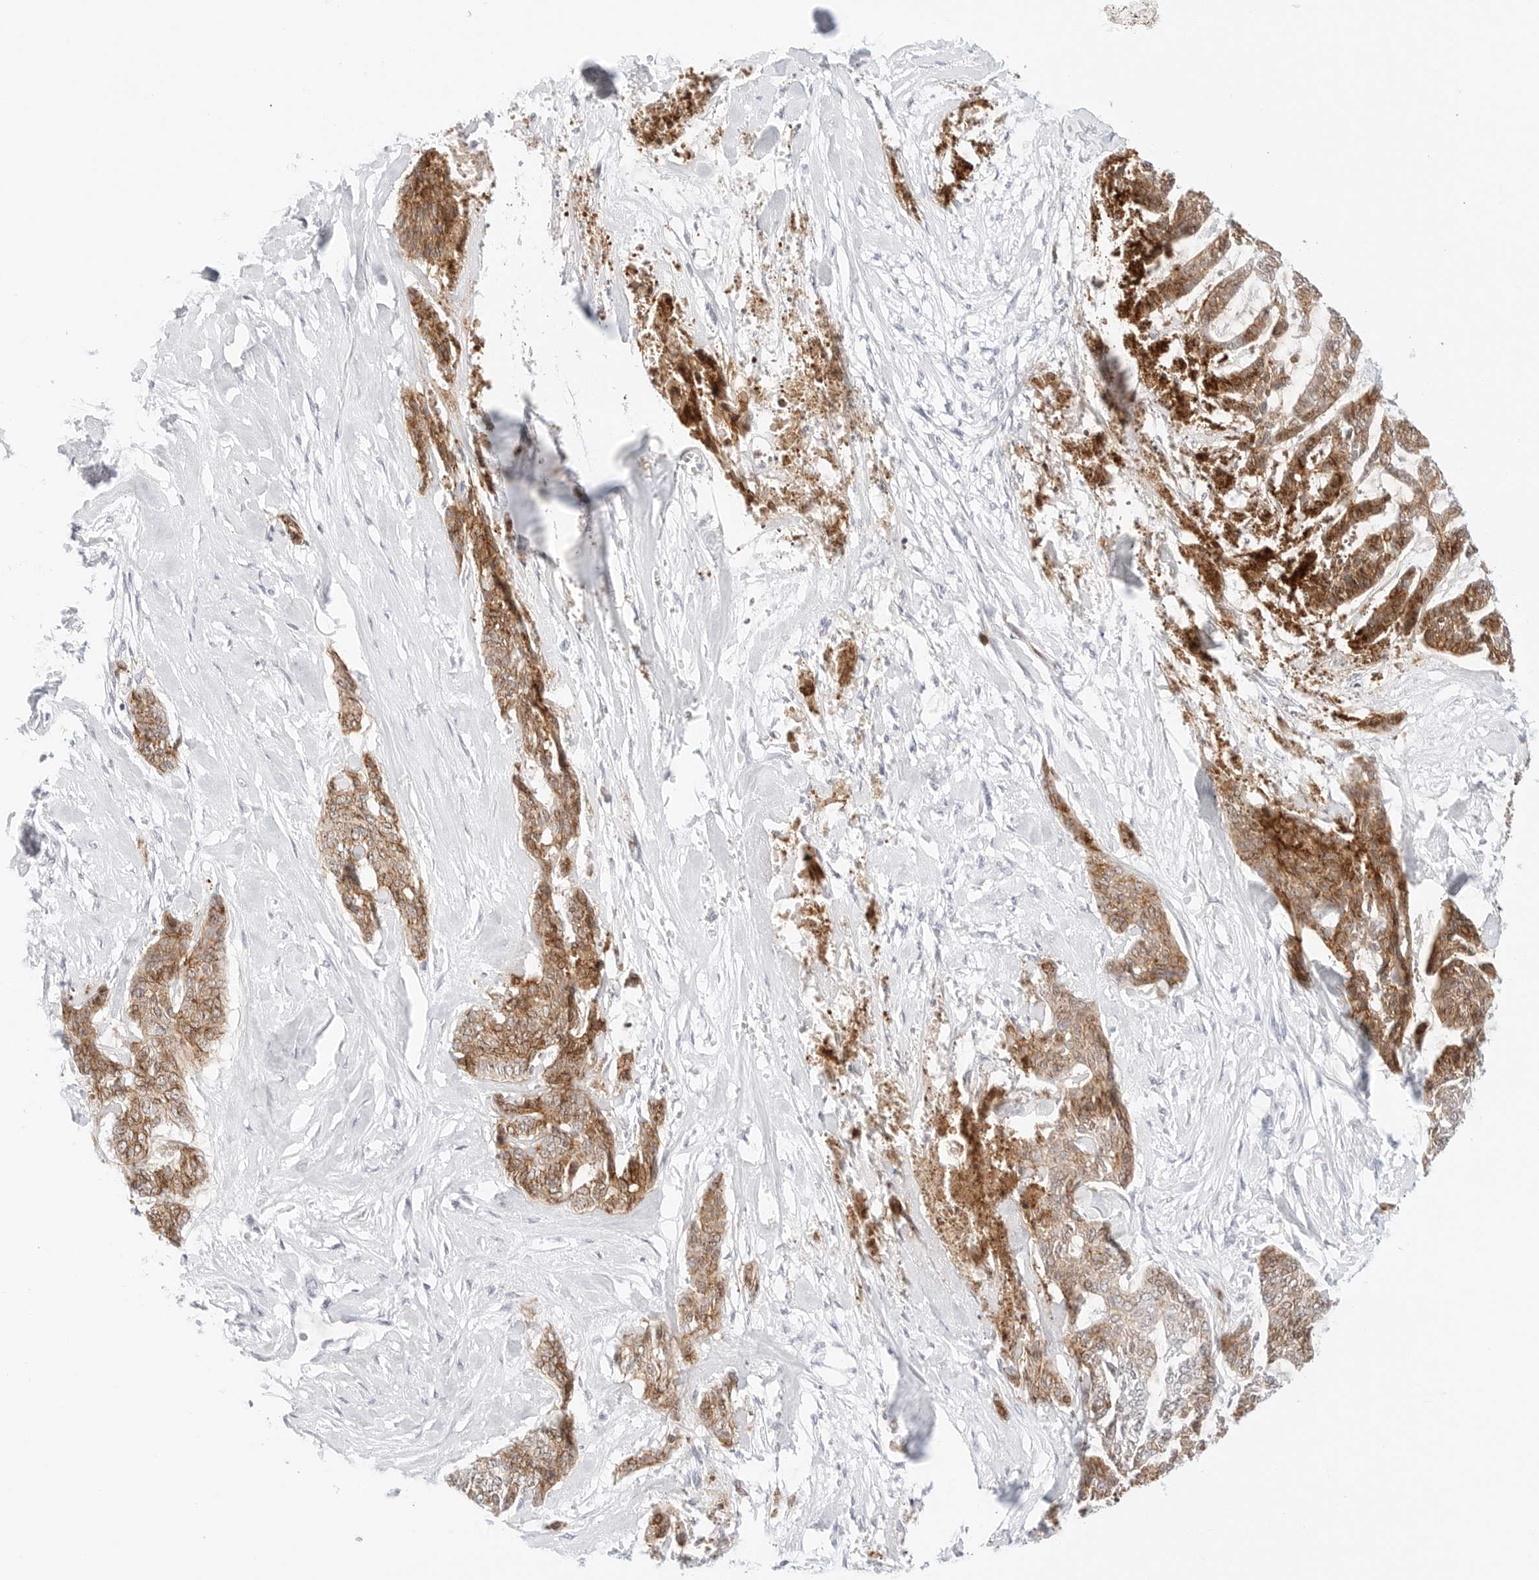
{"staining": {"intensity": "moderate", "quantity": ">75%", "location": "cytoplasmic/membranous"}, "tissue": "skin cancer", "cell_type": "Tumor cells", "image_type": "cancer", "snomed": [{"axis": "morphology", "description": "Basal cell carcinoma"}, {"axis": "topography", "description": "Skin"}], "caption": "Moderate cytoplasmic/membranous protein expression is present in about >75% of tumor cells in skin cancer.", "gene": "CDH1", "patient": {"sex": "female", "age": 64}}